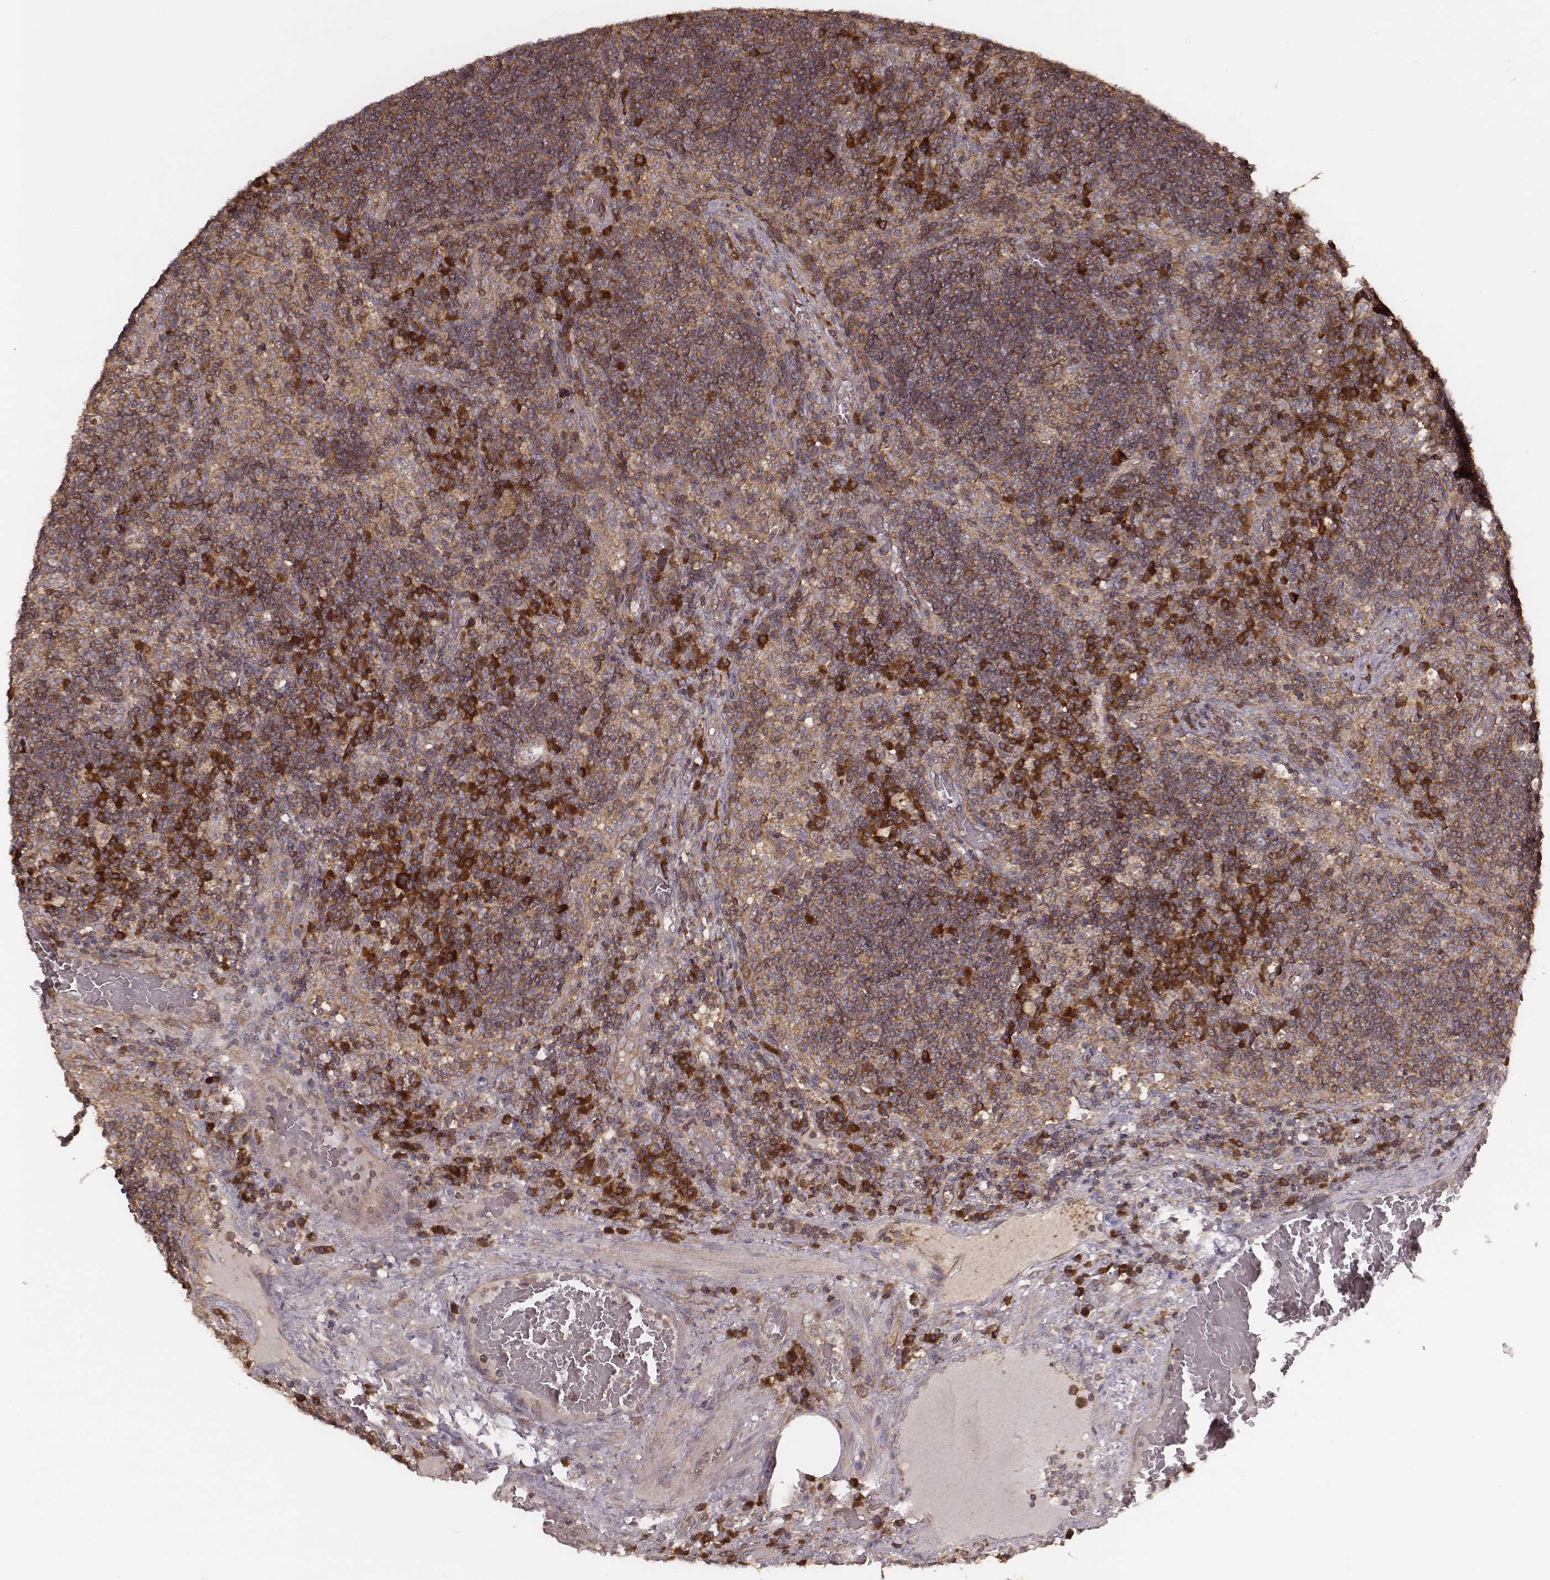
{"staining": {"intensity": "strong", "quantity": ">75%", "location": "cytoplasmic/membranous"}, "tissue": "lymph node", "cell_type": "Germinal center cells", "image_type": "normal", "snomed": [{"axis": "morphology", "description": "Normal tissue, NOS"}, {"axis": "topography", "description": "Lymph node"}], "caption": "Lymph node stained with DAB (3,3'-diaminobenzidine) IHC demonstrates high levels of strong cytoplasmic/membranous expression in approximately >75% of germinal center cells. (brown staining indicates protein expression, while blue staining denotes nuclei).", "gene": "CARS1", "patient": {"sex": "male", "age": 63}}